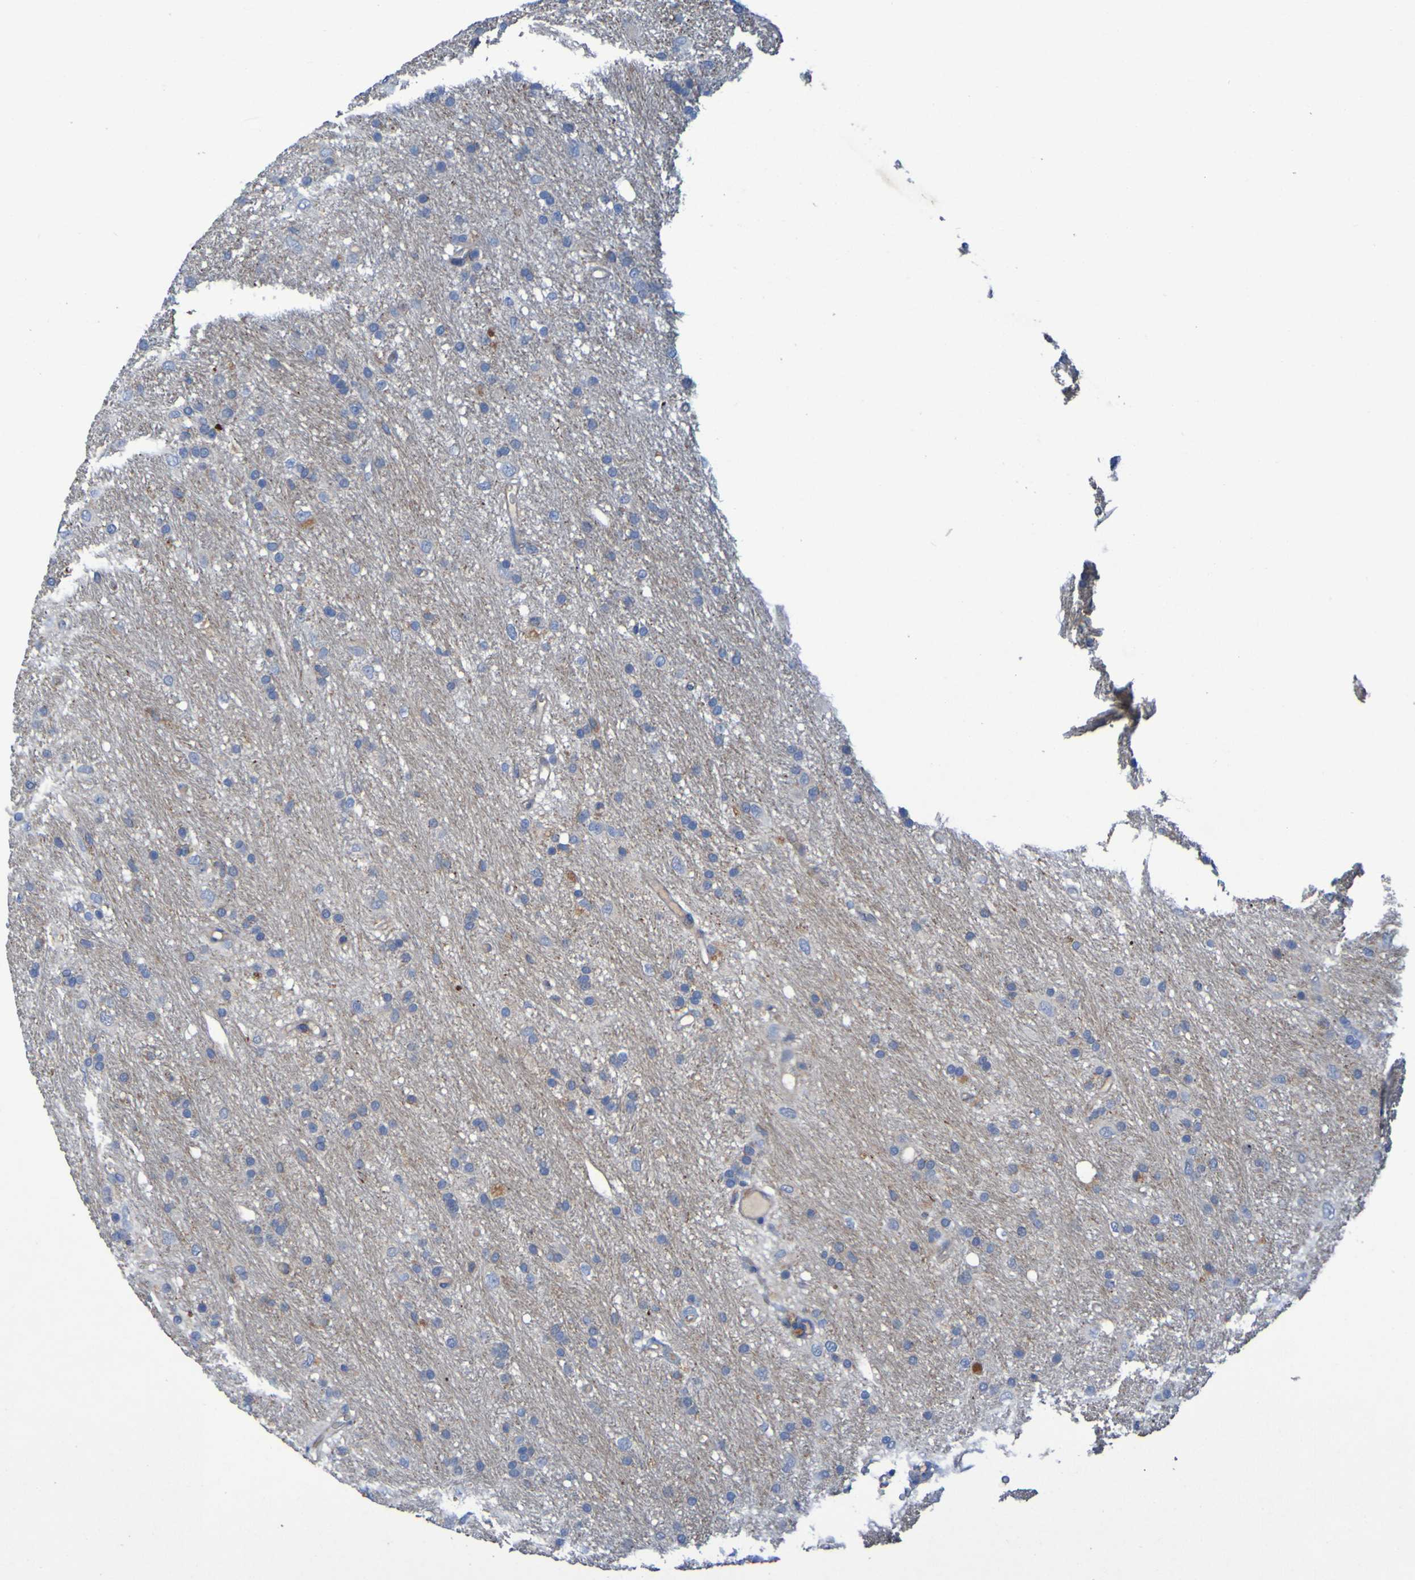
{"staining": {"intensity": "moderate", "quantity": "<25%", "location": "cytoplasmic/membranous"}, "tissue": "glioma", "cell_type": "Tumor cells", "image_type": "cancer", "snomed": [{"axis": "morphology", "description": "Glioma, malignant, Low grade"}, {"axis": "topography", "description": "Brain"}], "caption": "Moderate cytoplasmic/membranous positivity for a protein is seen in approximately <25% of tumor cells of glioma using immunohistochemistry (IHC).", "gene": "ARHGEF16", "patient": {"sex": "male", "age": 77}}